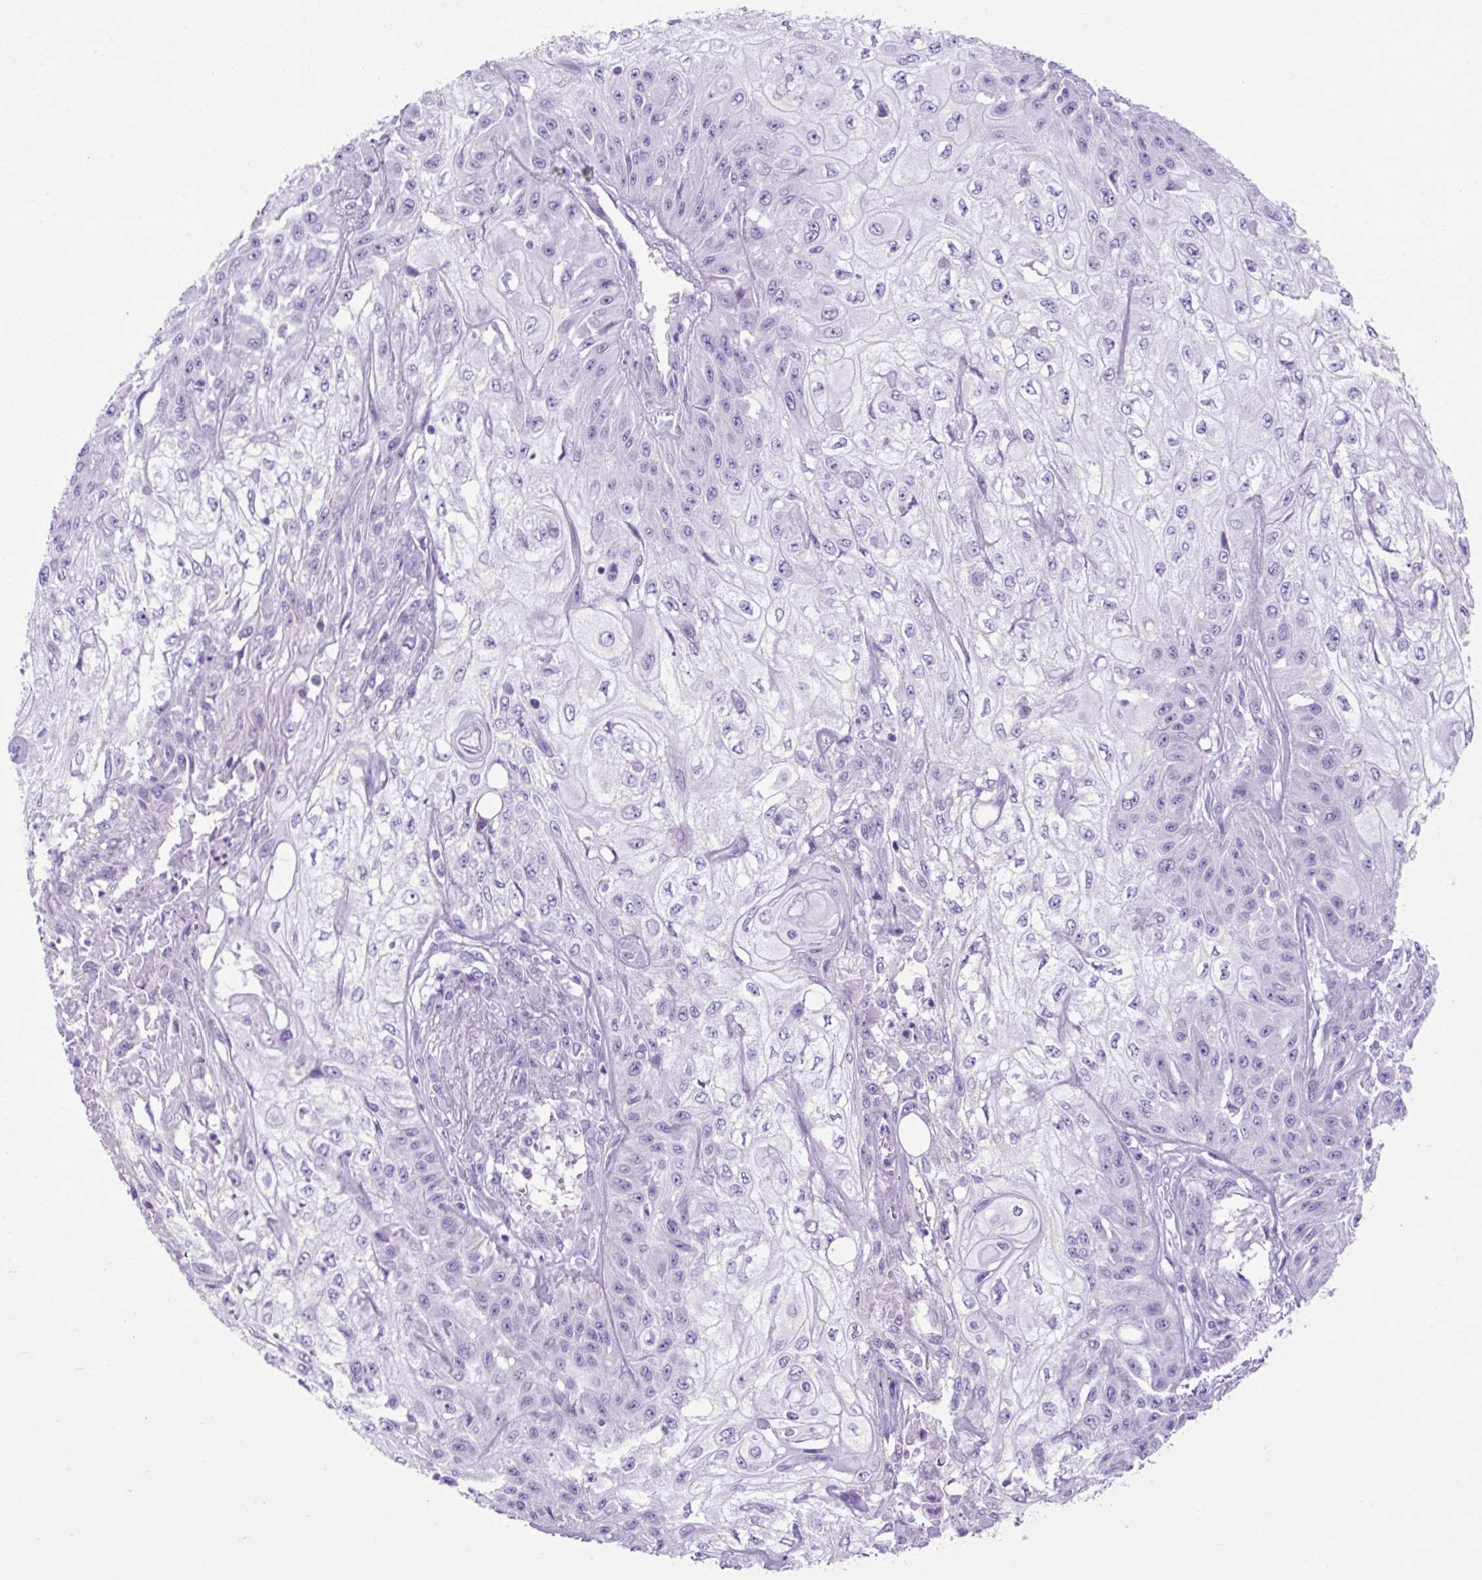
{"staining": {"intensity": "negative", "quantity": "none", "location": "none"}, "tissue": "skin cancer", "cell_type": "Tumor cells", "image_type": "cancer", "snomed": [{"axis": "morphology", "description": "Squamous cell carcinoma, NOS"}, {"axis": "morphology", "description": "Squamous cell carcinoma, metastatic, NOS"}, {"axis": "topography", "description": "Skin"}, {"axis": "topography", "description": "Lymph node"}], "caption": "Protein analysis of metastatic squamous cell carcinoma (skin) exhibits no significant expression in tumor cells.", "gene": "KRT12", "patient": {"sex": "male", "age": 75}}